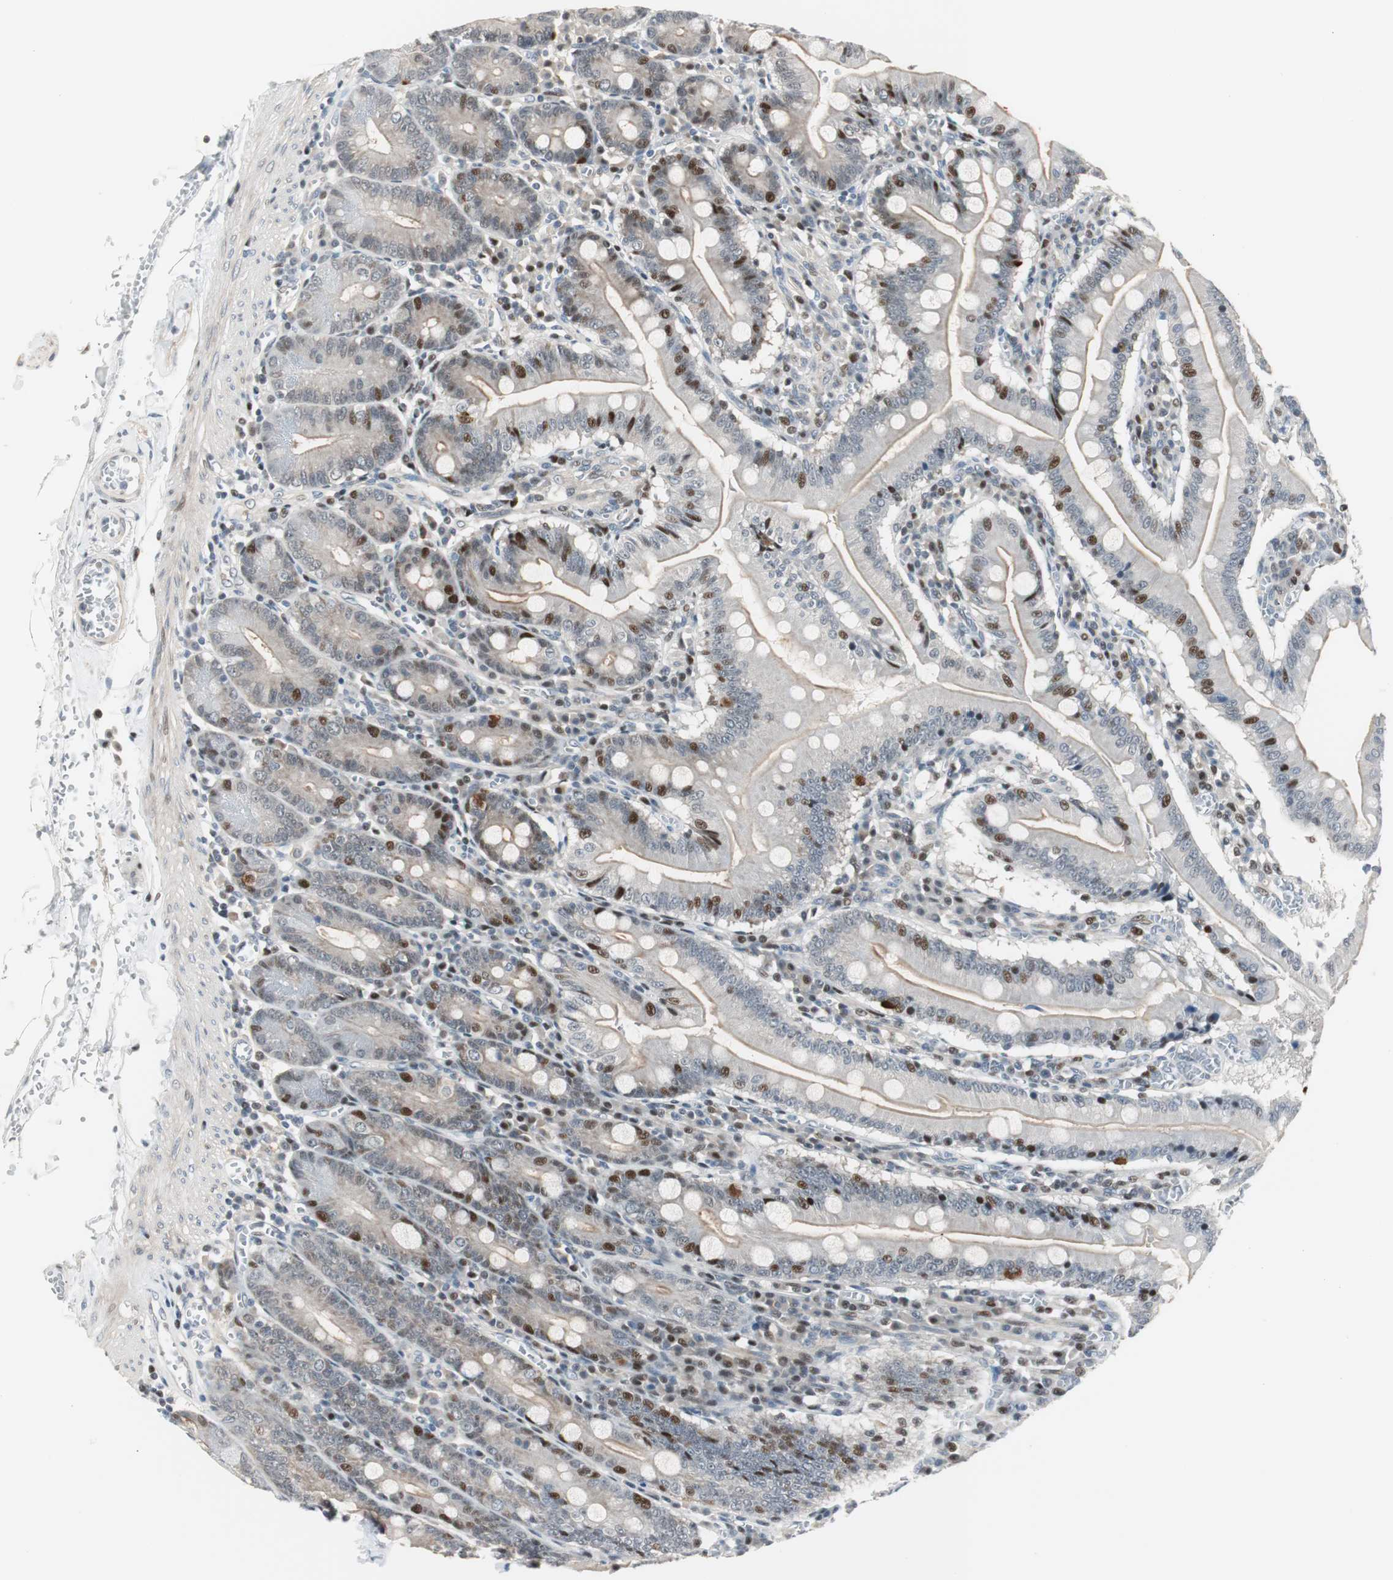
{"staining": {"intensity": "strong", "quantity": "25%-75%", "location": "nuclear"}, "tissue": "small intestine", "cell_type": "Glandular cells", "image_type": "normal", "snomed": [{"axis": "morphology", "description": "Normal tissue, NOS"}, {"axis": "topography", "description": "Small intestine"}], "caption": "DAB immunohistochemical staining of unremarkable human small intestine demonstrates strong nuclear protein staining in approximately 25%-75% of glandular cells. The staining is performed using DAB (3,3'-diaminobenzidine) brown chromogen to label protein expression. The nuclei are counter-stained blue using hematoxylin.", "gene": "RAD1", "patient": {"sex": "male", "age": 71}}